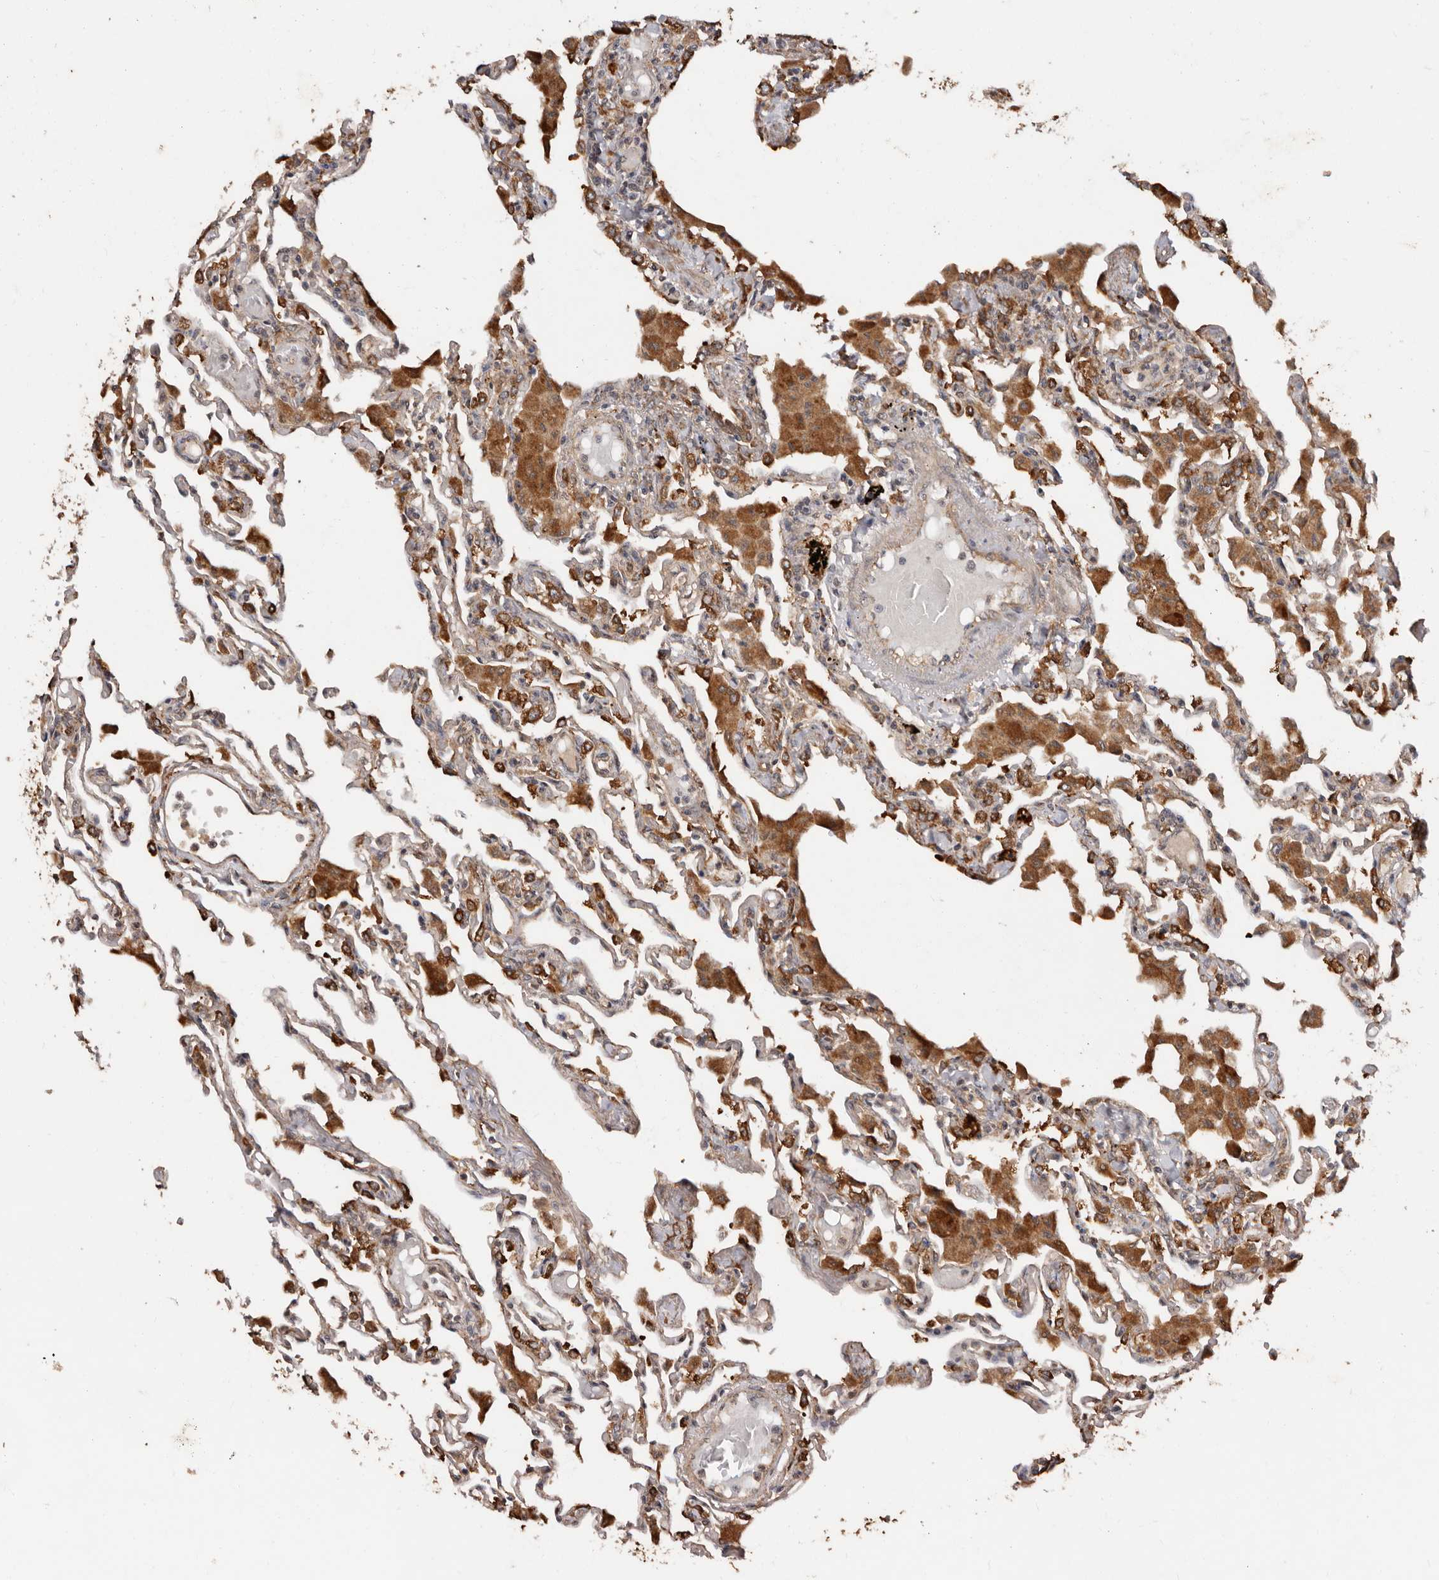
{"staining": {"intensity": "strong", "quantity": "25%-75%", "location": "cytoplasmic/membranous"}, "tissue": "lung", "cell_type": "Alveolar cells", "image_type": "normal", "snomed": [{"axis": "morphology", "description": "Normal tissue, NOS"}, {"axis": "topography", "description": "Bronchus"}, {"axis": "topography", "description": "Lung"}], "caption": "This photomicrograph shows immunohistochemistry (IHC) staining of benign lung, with high strong cytoplasmic/membranous staining in about 25%-75% of alveolar cells.", "gene": "RSPO2", "patient": {"sex": "female", "age": 49}}